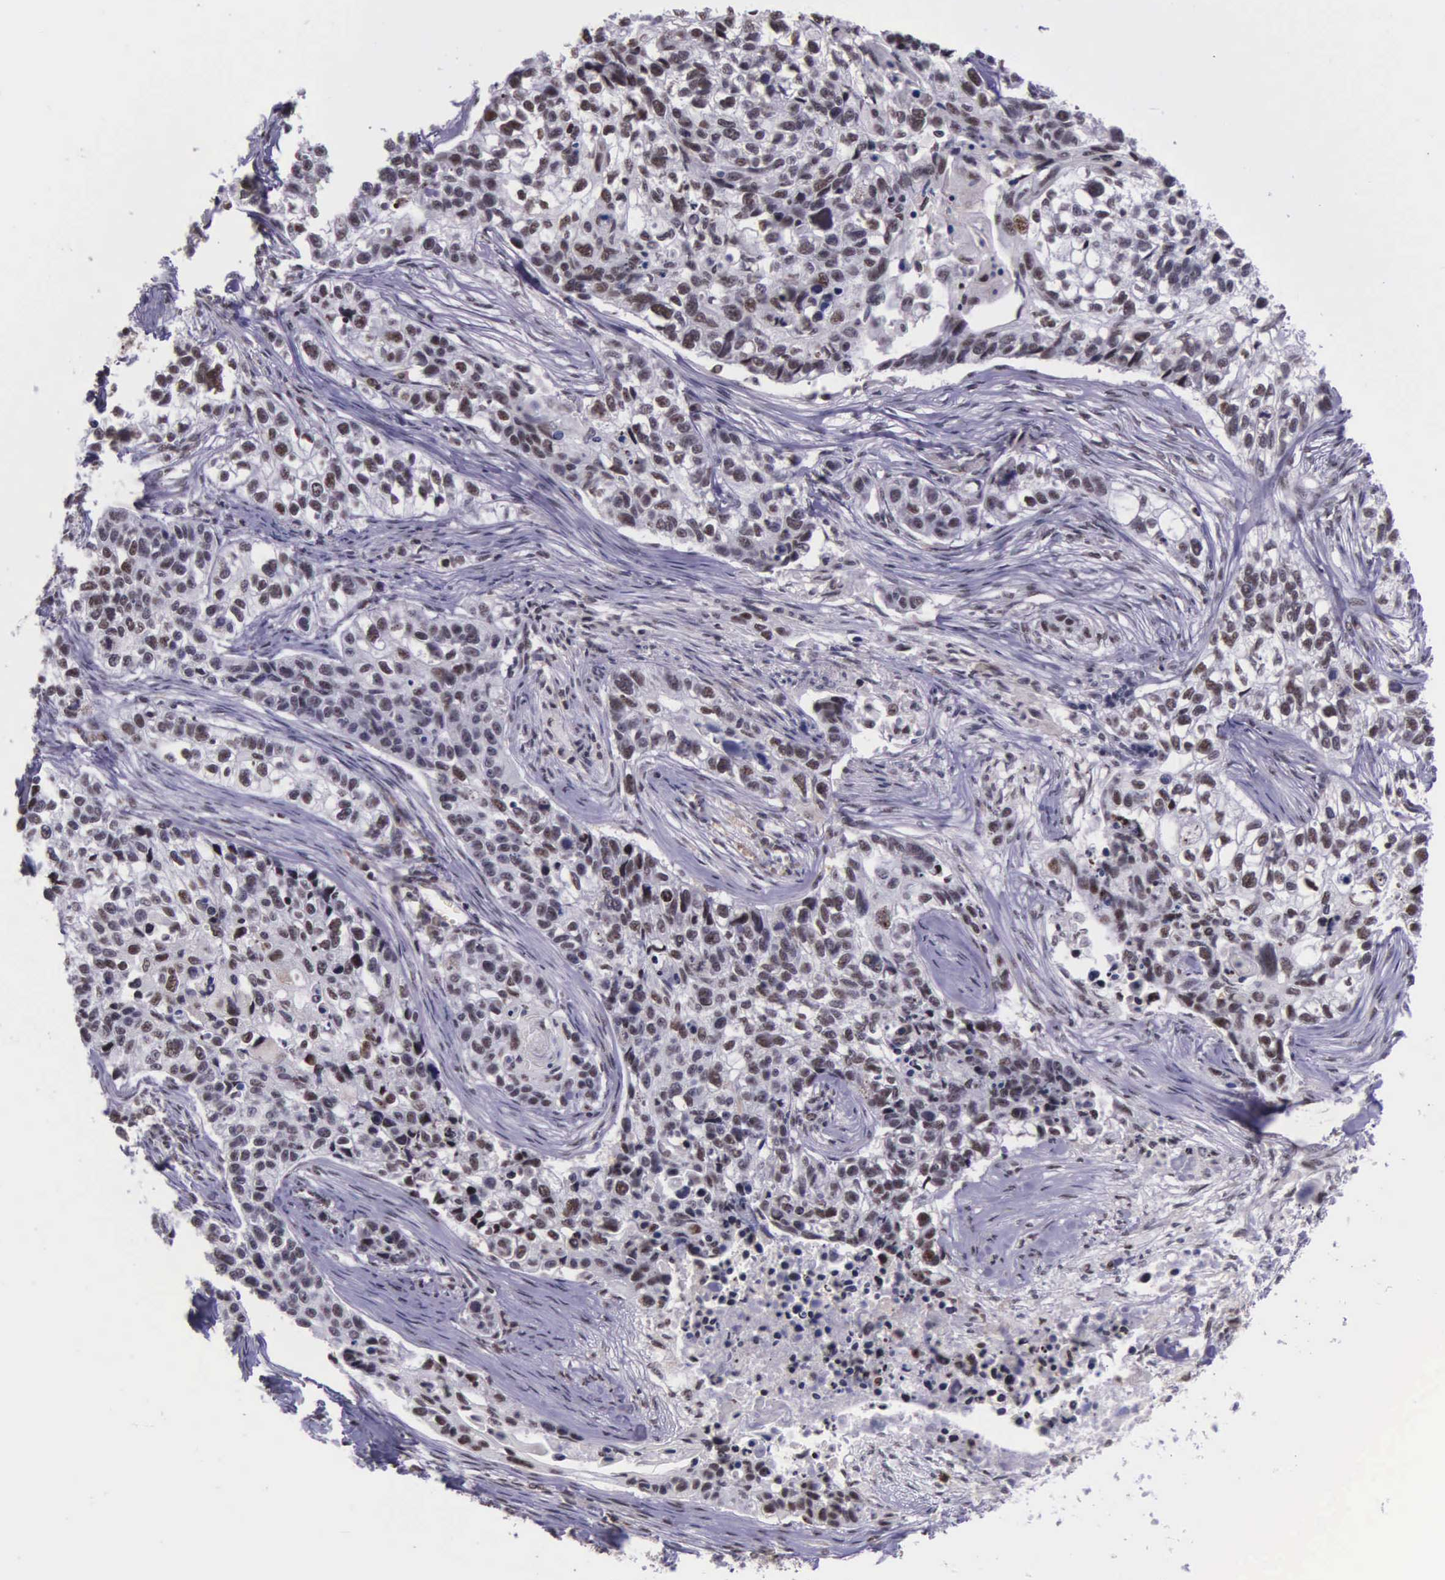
{"staining": {"intensity": "weak", "quantity": ">75%", "location": "nuclear"}, "tissue": "lung cancer", "cell_type": "Tumor cells", "image_type": "cancer", "snomed": [{"axis": "morphology", "description": "Squamous cell carcinoma, NOS"}, {"axis": "topography", "description": "Lymph node"}, {"axis": "topography", "description": "Lung"}], "caption": "DAB (3,3'-diaminobenzidine) immunohistochemical staining of lung cancer displays weak nuclear protein staining in approximately >75% of tumor cells.", "gene": "FAM47A", "patient": {"sex": "male", "age": 74}}